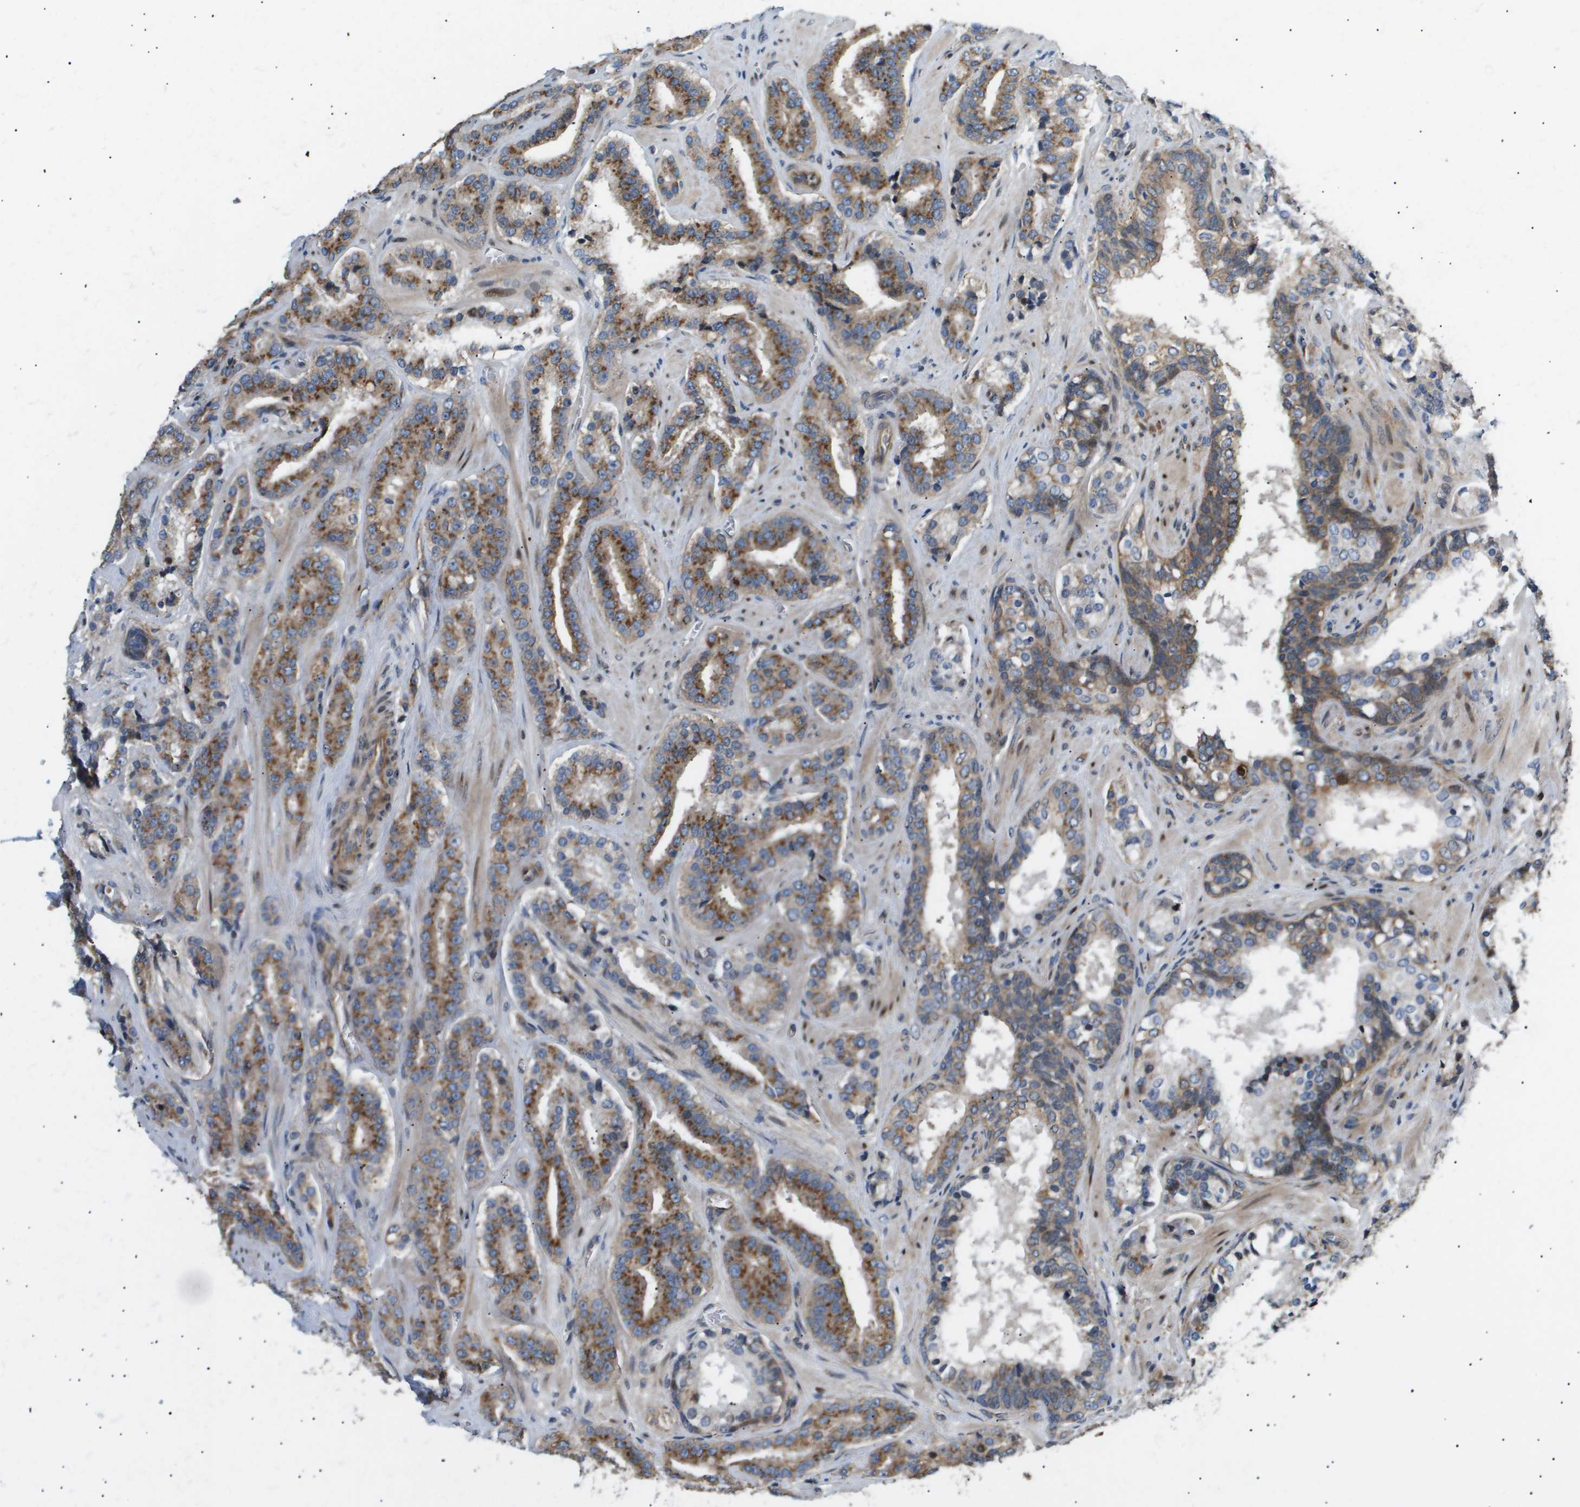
{"staining": {"intensity": "moderate", "quantity": ">75%", "location": "cytoplasmic/membranous"}, "tissue": "prostate cancer", "cell_type": "Tumor cells", "image_type": "cancer", "snomed": [{"axis": "morphology", "description": "Adenocarcinoma, High grade"}, {"axis": "topography", "description": "Prostate"}], "caption": "Protein staining of high-grade adenocarcinoma (prostate) tissue shows moderate cytoplasmic/membranous staining in approximately >75% of tumor cells.", "gene": "LYSMD3", "patient": {"sex": "male", "age": 60}}